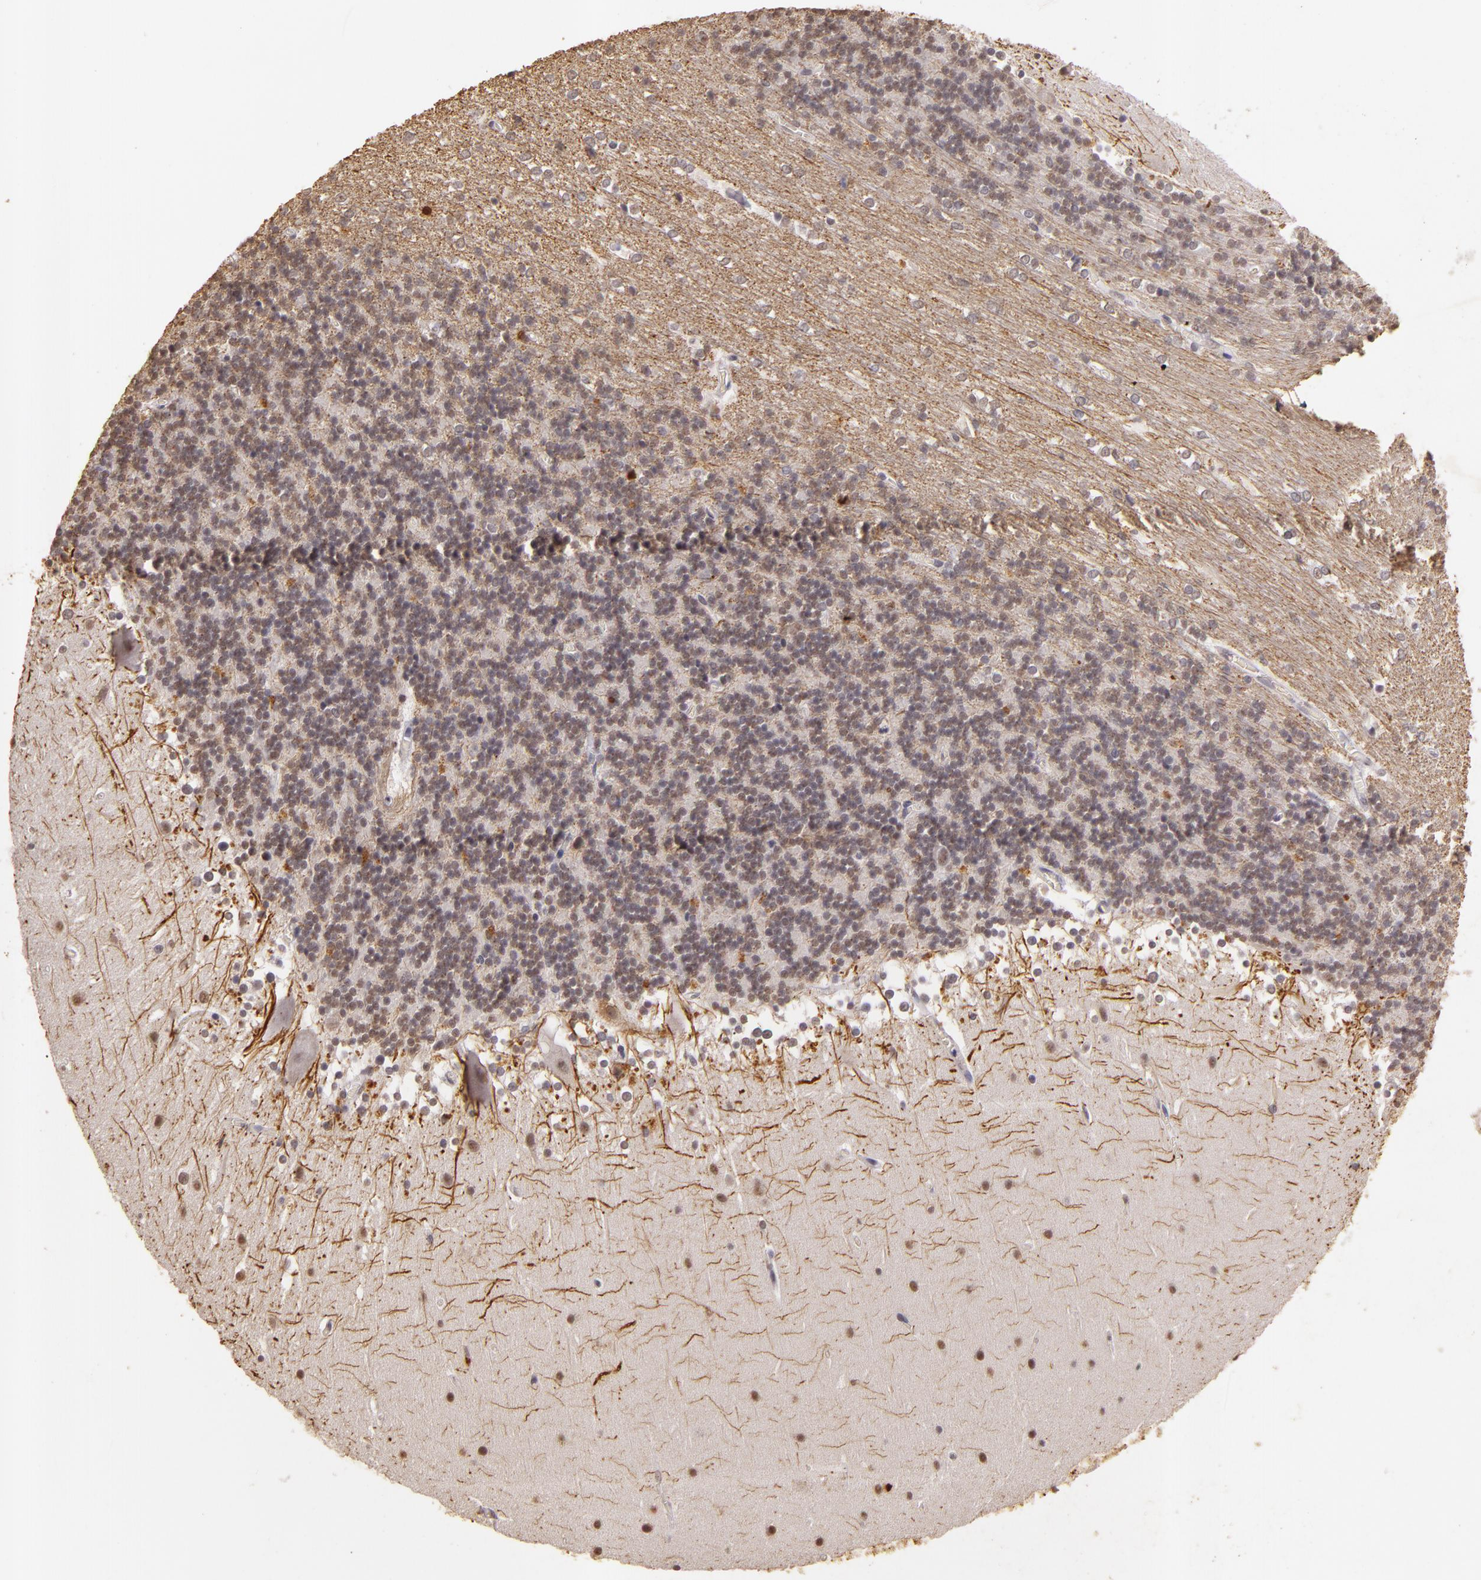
{"staining": {"intensity": "weak", "quantity": "25%-75%", "location": "nuclear"}, "tissue": "cerebellum", "cell_type": "Cells in granular layer", "image_type": "normal", "snomed": [{"axis": "morphology", "description": "Normal tissue, NOS"}, {"axis": "topography", "description": "Cerebellum"}], "caption": "A low amount of weak nuclear expression is appreciated in about 25%-75% of cells in granular layer in normal cerebellum.", "gene": "CBX3", "patient": {"sex": "female", "age": 19}}